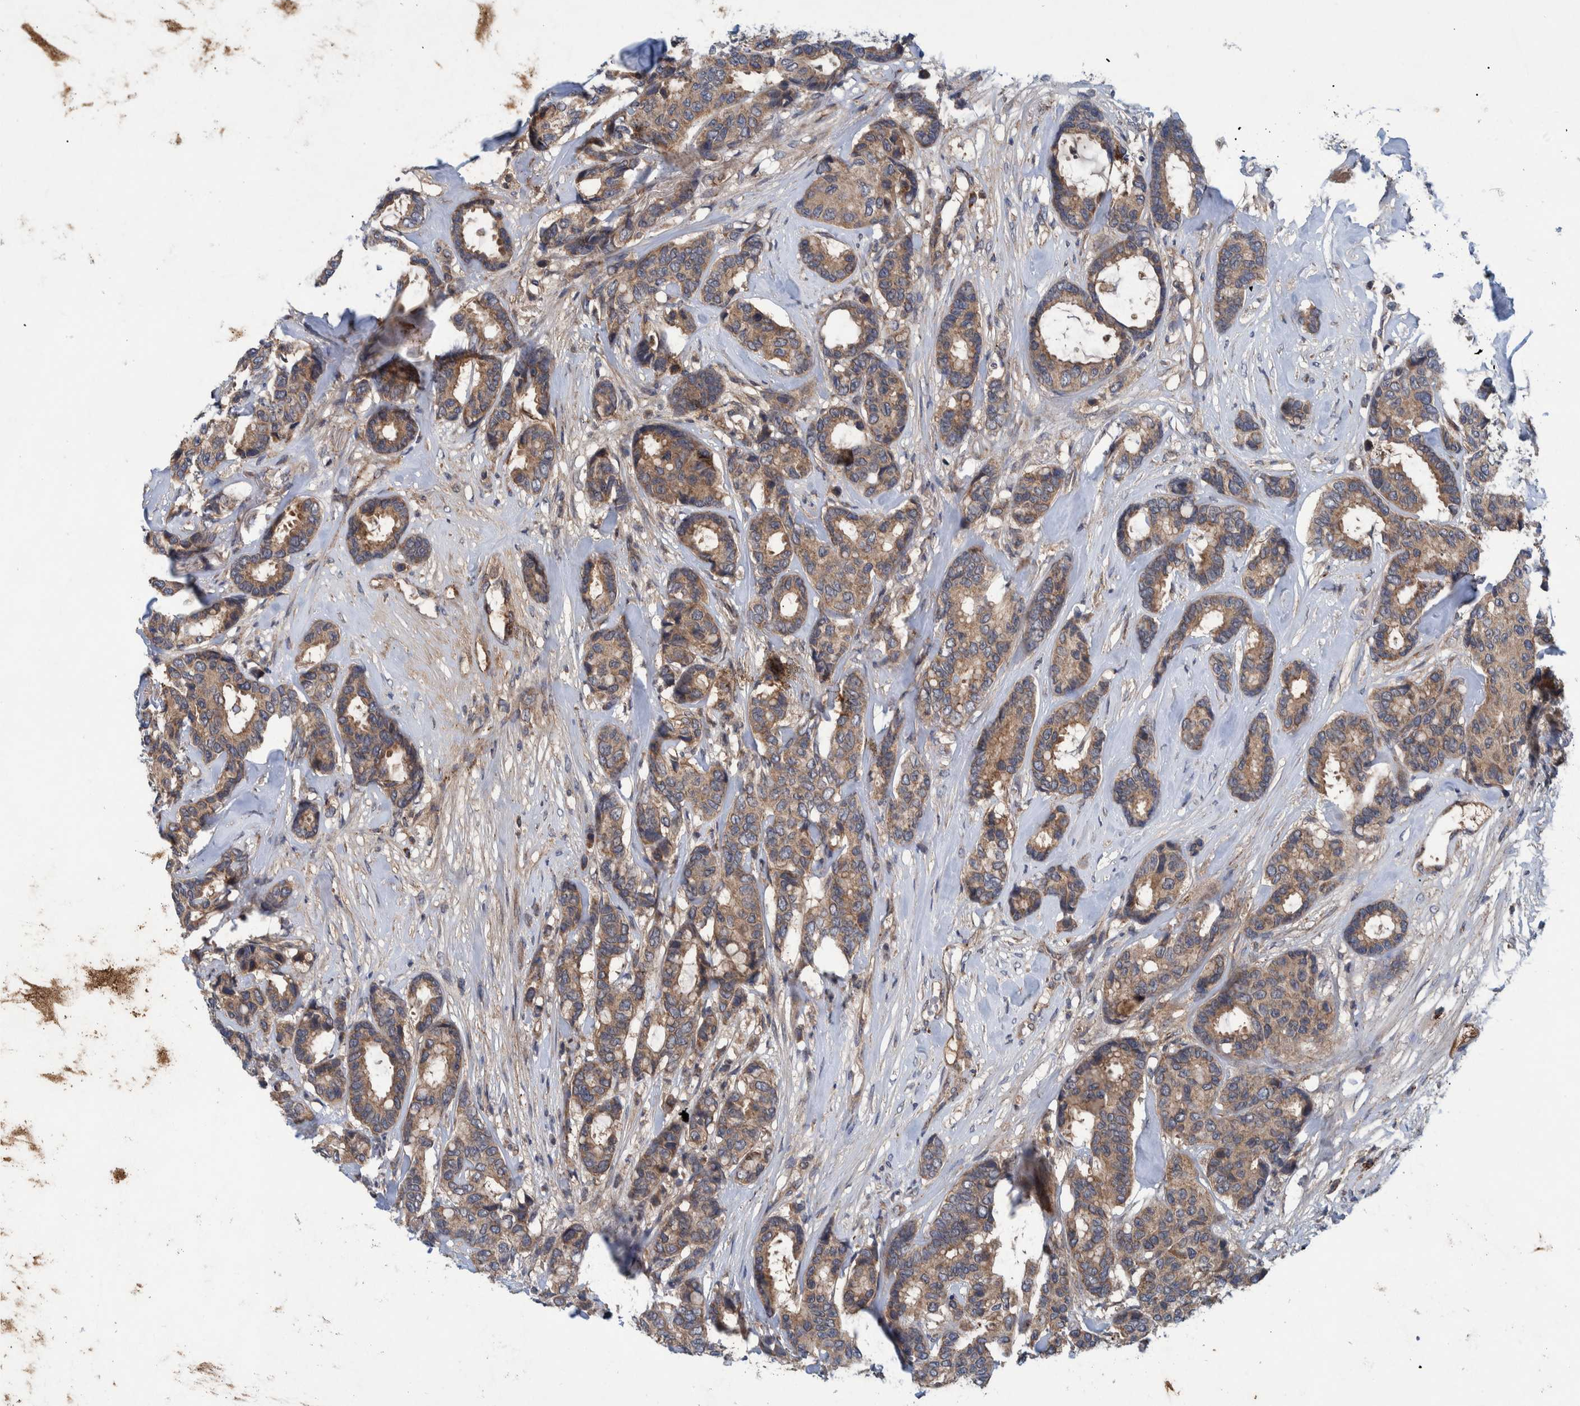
{"staining": {"intensity": "moderate", "quantity": ">75%", "location": "cytoplasmic/membranous"}, "tissue": "breast cancer", "cell_type": "Tumor cells", "image_type": "cancer", "snomed": [{"axis": "morphology", "description": "Duct carcinoma"}, {"axis": "topography", "description": "Breast"}], "caption": "Immunohistochemical staining of breast cancer displays medium levels of moderate cytoplasmic/membranous staining in approximately >75% of tumor cells. (DAB (3,3'-diaminobenzidine) IHC with brightfield microscopy, high magnification).", "gene": "ITIH3", "patient": {"sex": "female", "age": 87}}